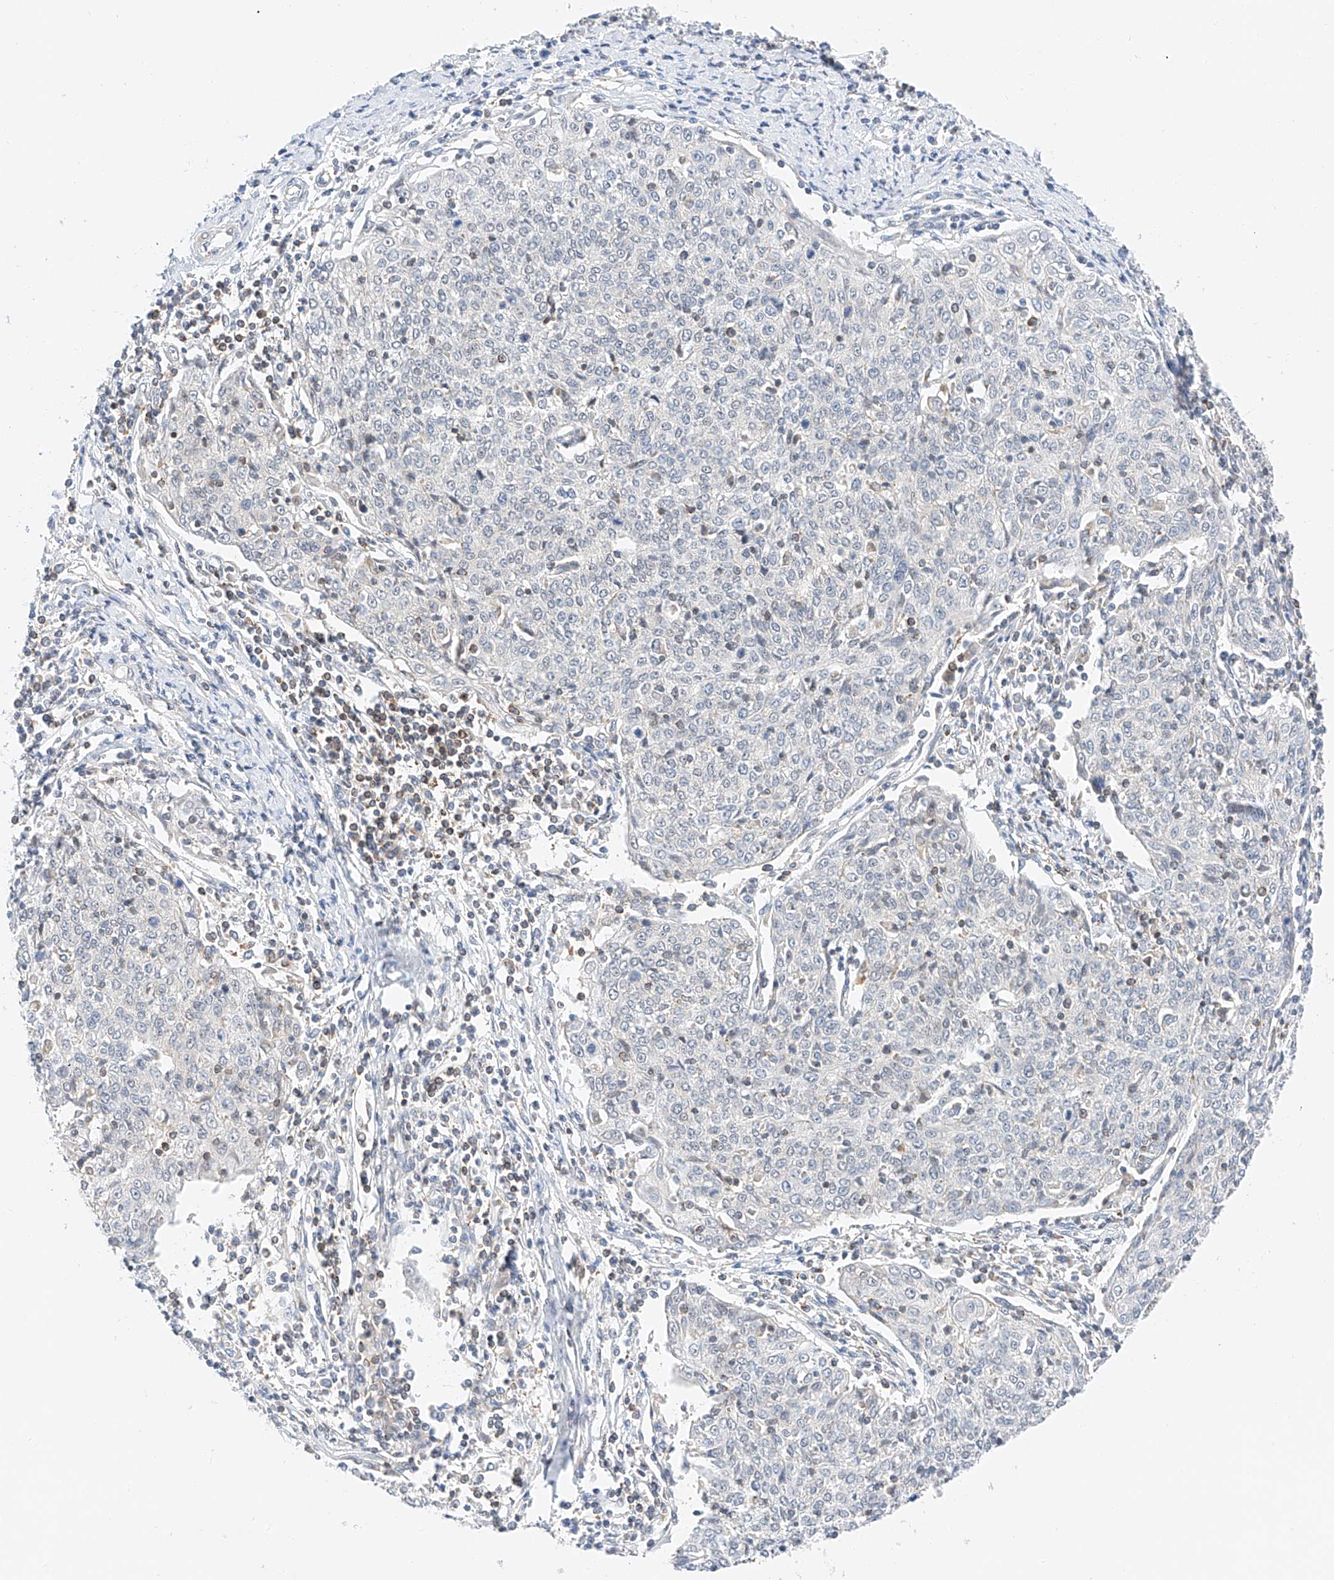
{"staining": {"intensity": "negative", "quantity": "none", "location": "none"}, "tissue": "cervical cancer", "cell_type": "Tumor cells", "image_type": "cancer", "snomed": [{"axis": "morphology", "description": "Squamous cell carcinoma, NOS"}, {"axis": "topography", "description": "Cervix"}], "caption": "Cervical cancer stained for a protein using immunohistochemistry (IHC) reveals no staining tumor cells.", "gene": "MFN2", "patient": {"sex": "female", "age": 48}}